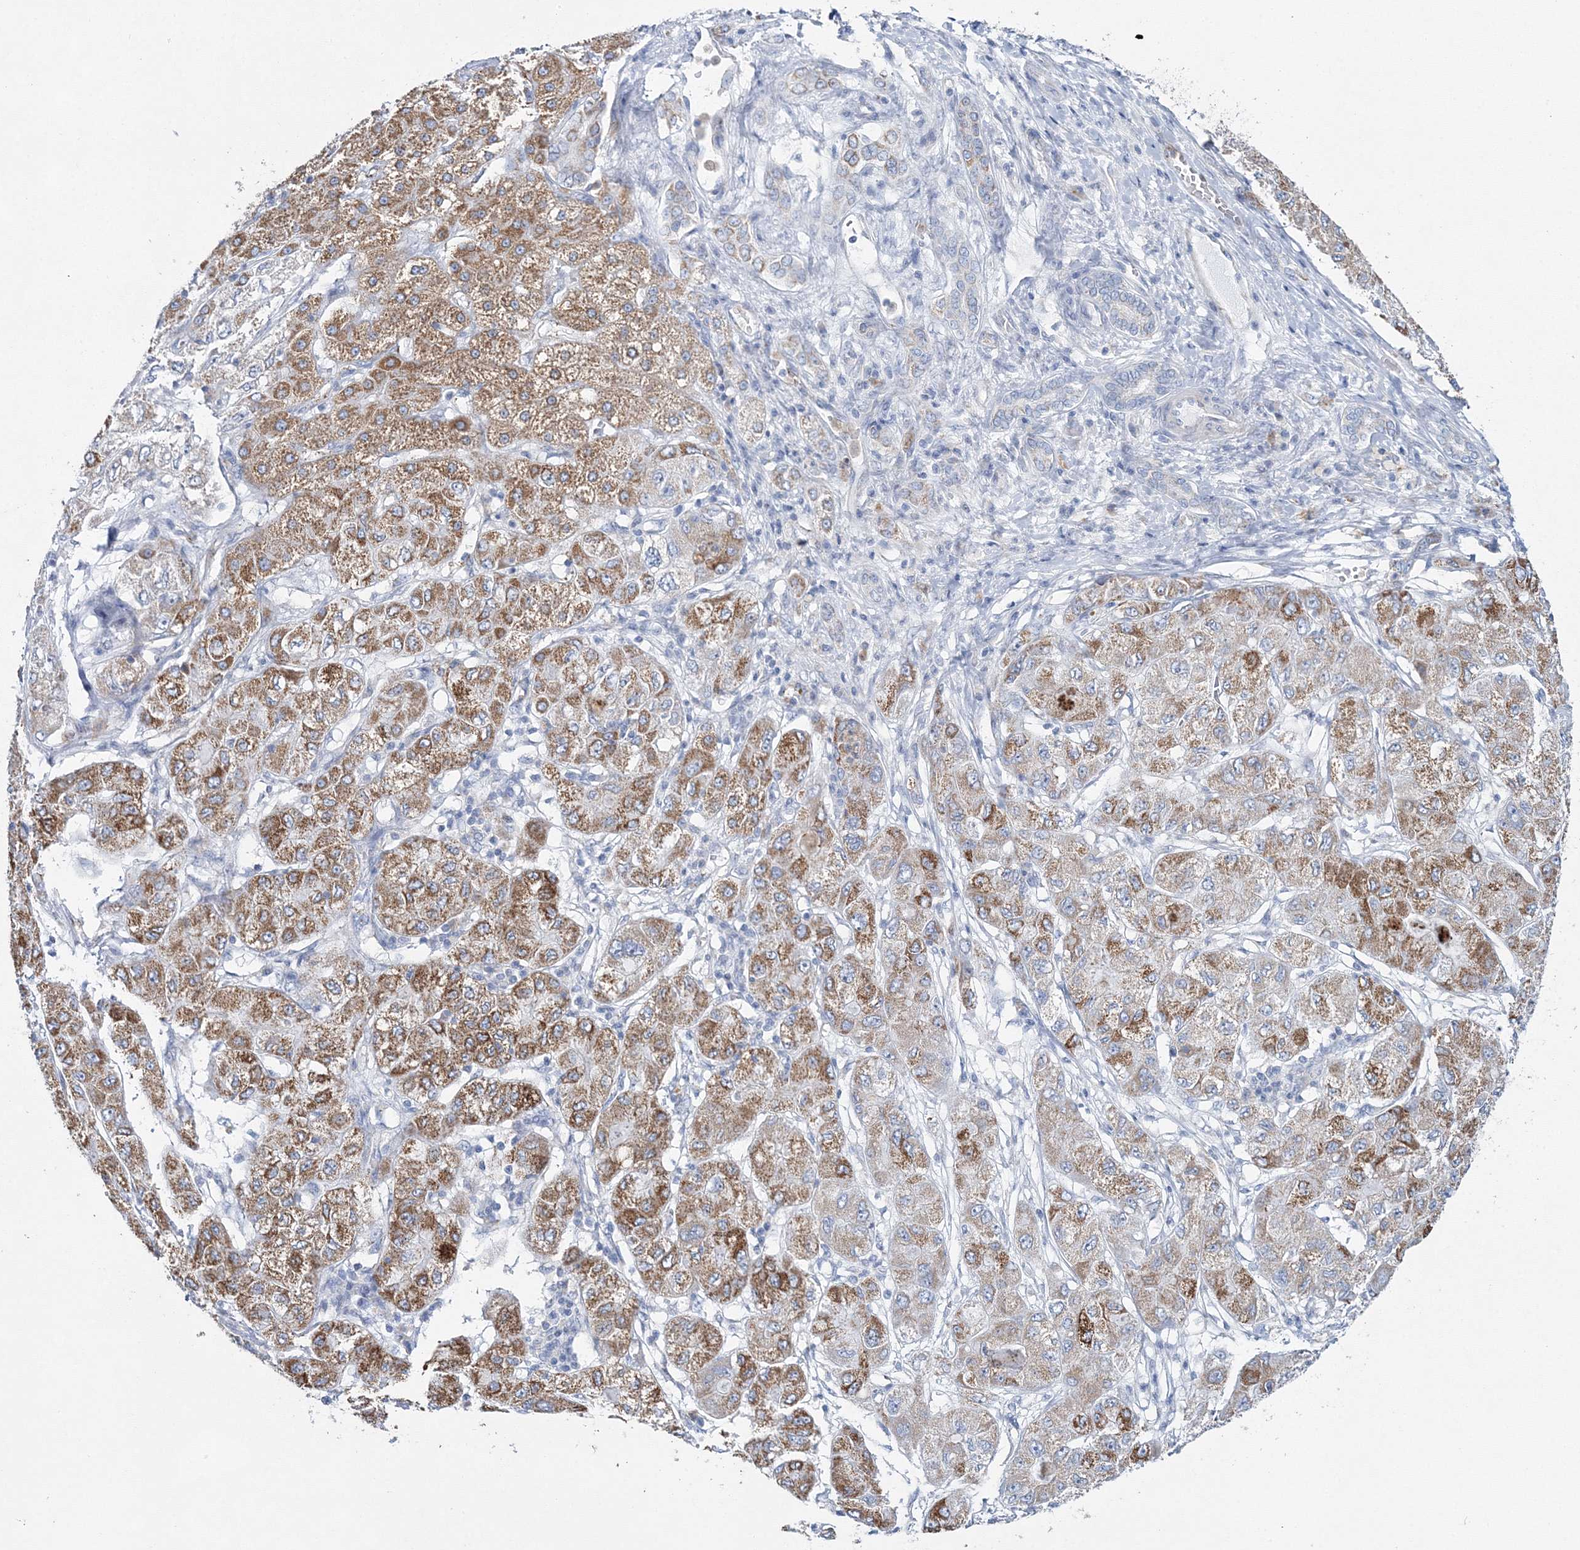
{"staining": {"intensity": "moderate", "quantity": ">75%", "location": "cytoplasmic/membranous"}, "tissue": "liver cancer", "cell_type": "Tumor cells", "image_type": "cancer", "snomed": [{"axis": "morphology", "description": "Carcinoma, Hepatocellular, NOS"}, {"axis": "topography", "description": "Liver"}], "caption": "Moderate cytoplasmic/membranous protein staining is appreciated in about >75% of tumor cells in hepatocellular carcinoma (liver).", "gene": "HIBCH", "patient": {"sex": "male", "age": 80}}